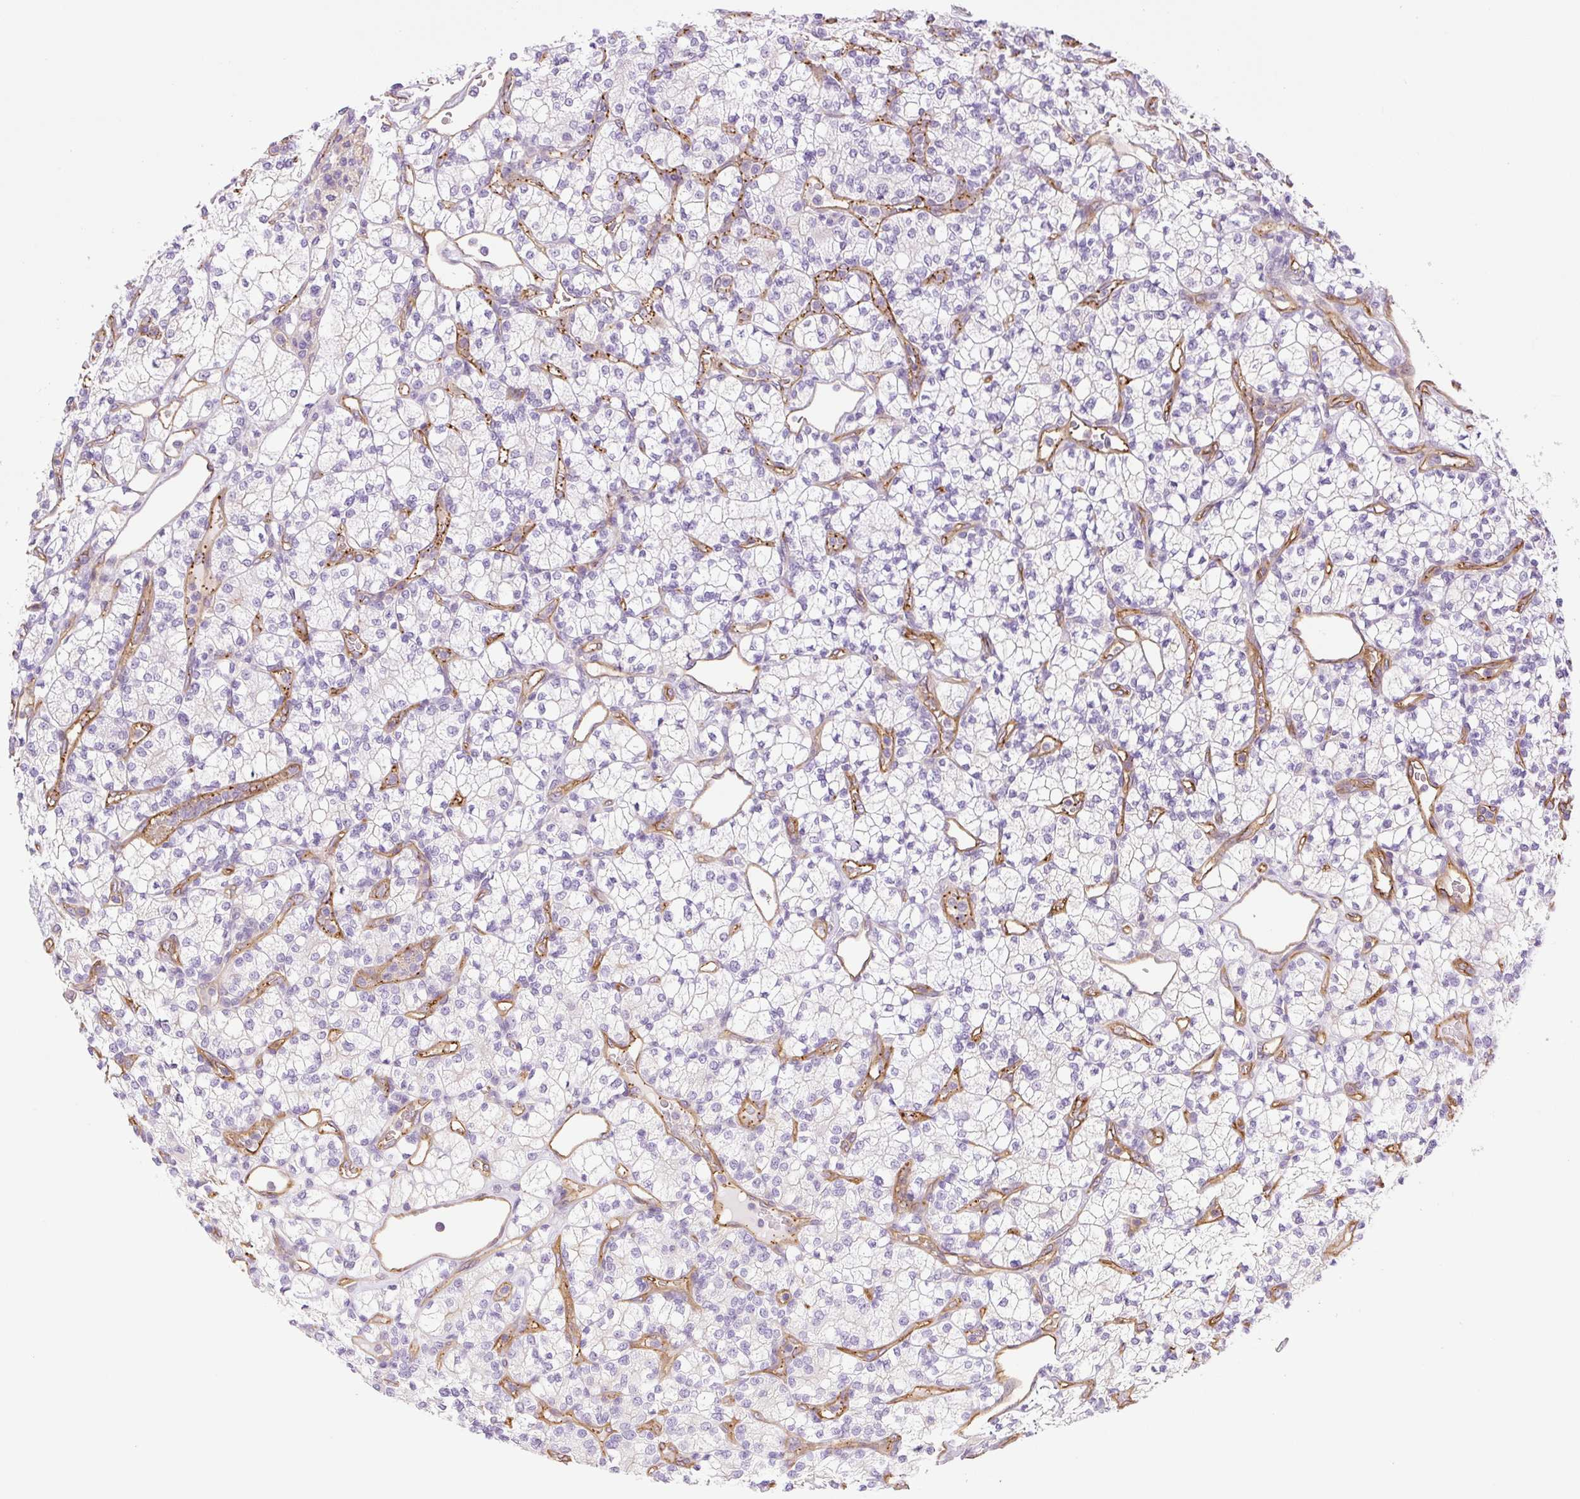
{"staining": {"intensity": "negative", "quantity": "none", "location": "none"}, "tissue": "renal cancer", "cell_type": "Tumor cells", "image_type": "cancer", "snomed": [{"axis": "morphology", "description": "Adenocarcinoma, NOS"}, {"axis": "topography", "description": "Kidney"}], "caption": "Immunohistochemistry (IHC) of renal cancer reveals no staining in tumor cells. The staining was performed using DAB to visualize the protein expression in brown, while the nuclei were stained in blue with hematoxylin (Magnification: 20x).", "gene": "EHD3", "patient": {"sex": "male", "age": 77}}